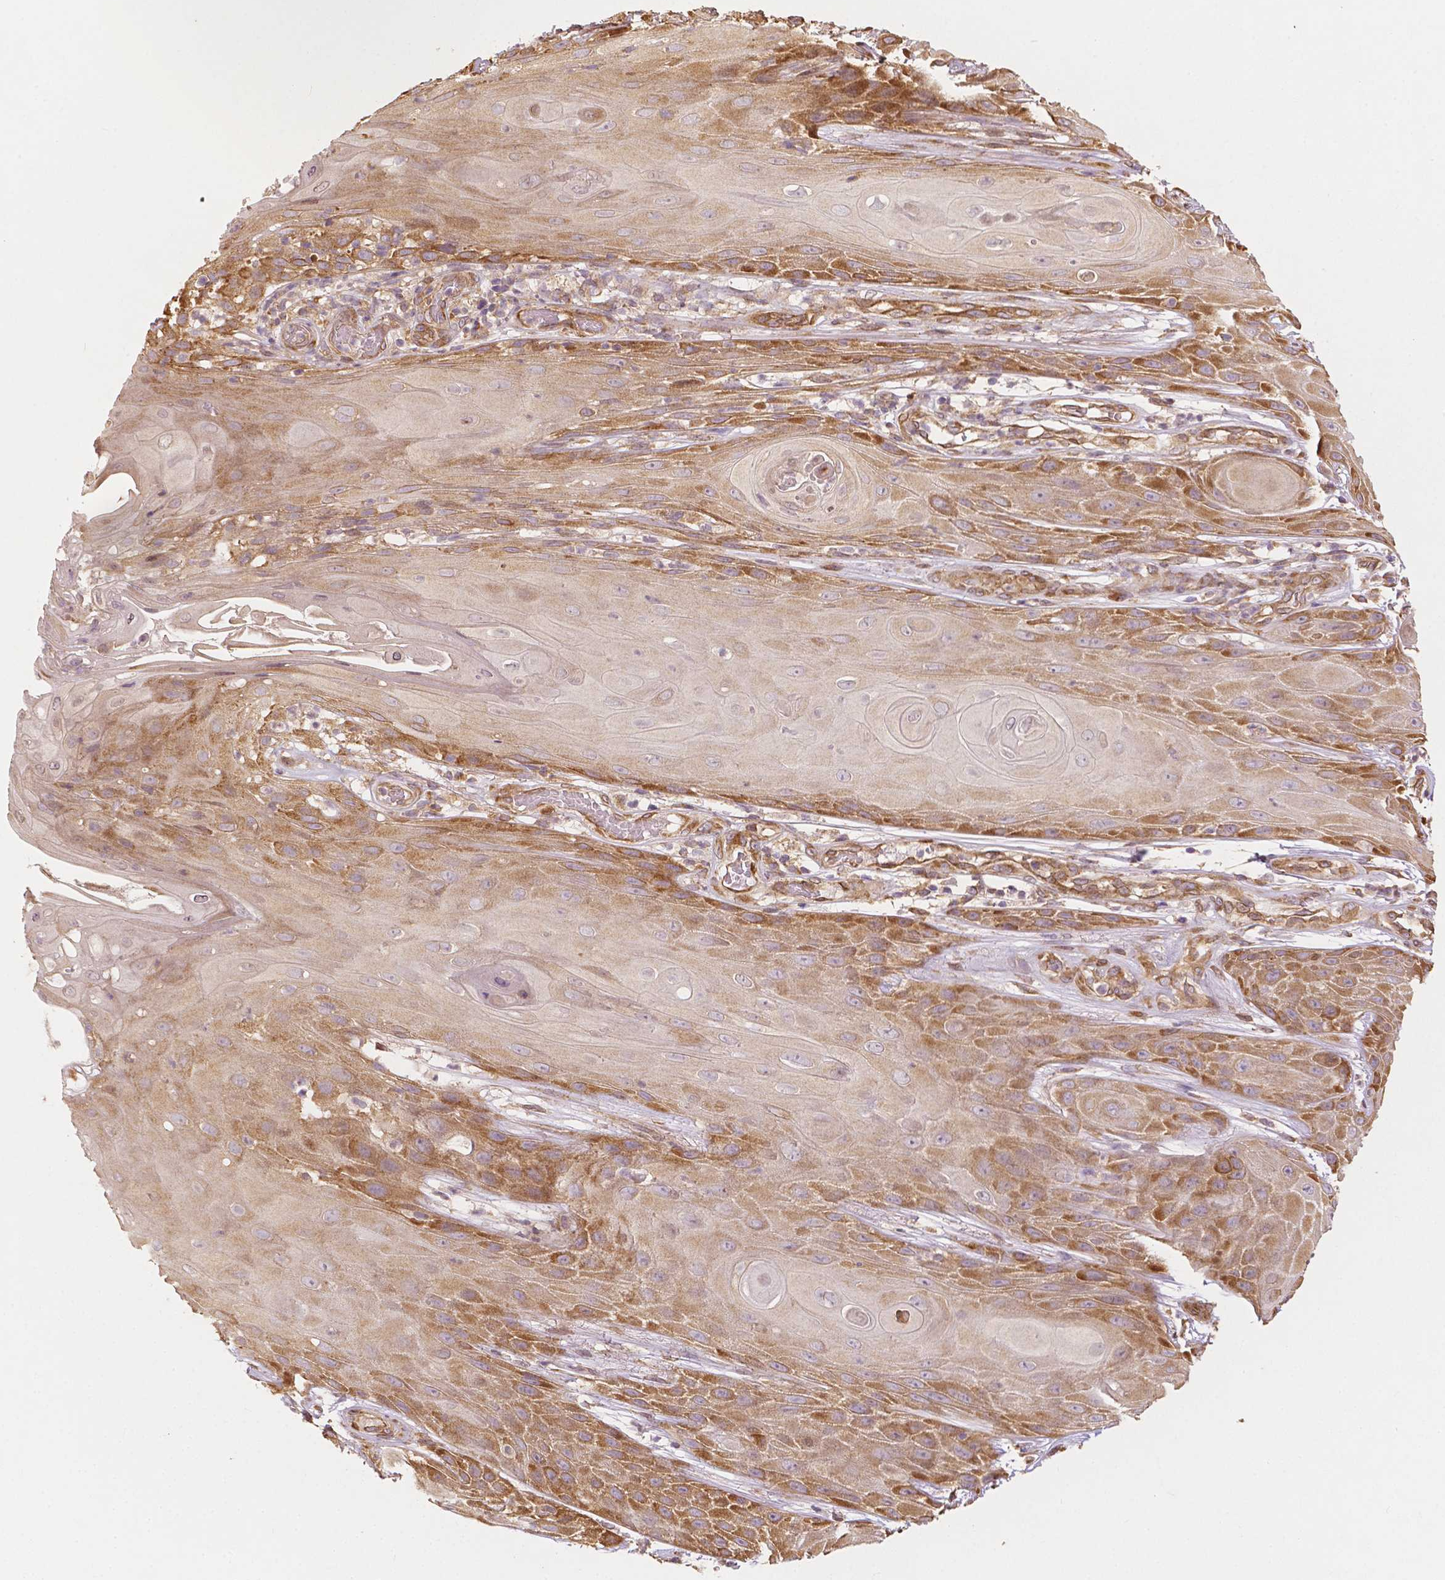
{"staining": {"intensity": "moderate", "quantity": ">75%", "location": "cytoplasmic/membranous"}, "tissue": "skin cancer", "cell_type": "Tumor cells", "image_type": "cancer", "snomed": [{"axis": "morphology", "description": "Squamous cell carcinoma, NOS"}, {"axis": "topography", "description": "Skin"}], "caption": "This photomicrograph exhibits immunohistochemistry (IHC) staining of human squamous cell carcinoma (skin), with medium moderate cytoplasmic/membranous expression in approximately >75% of tumor cells.", "gene": "G3BP1", "patient": {"sex": "male", "age": 62}}